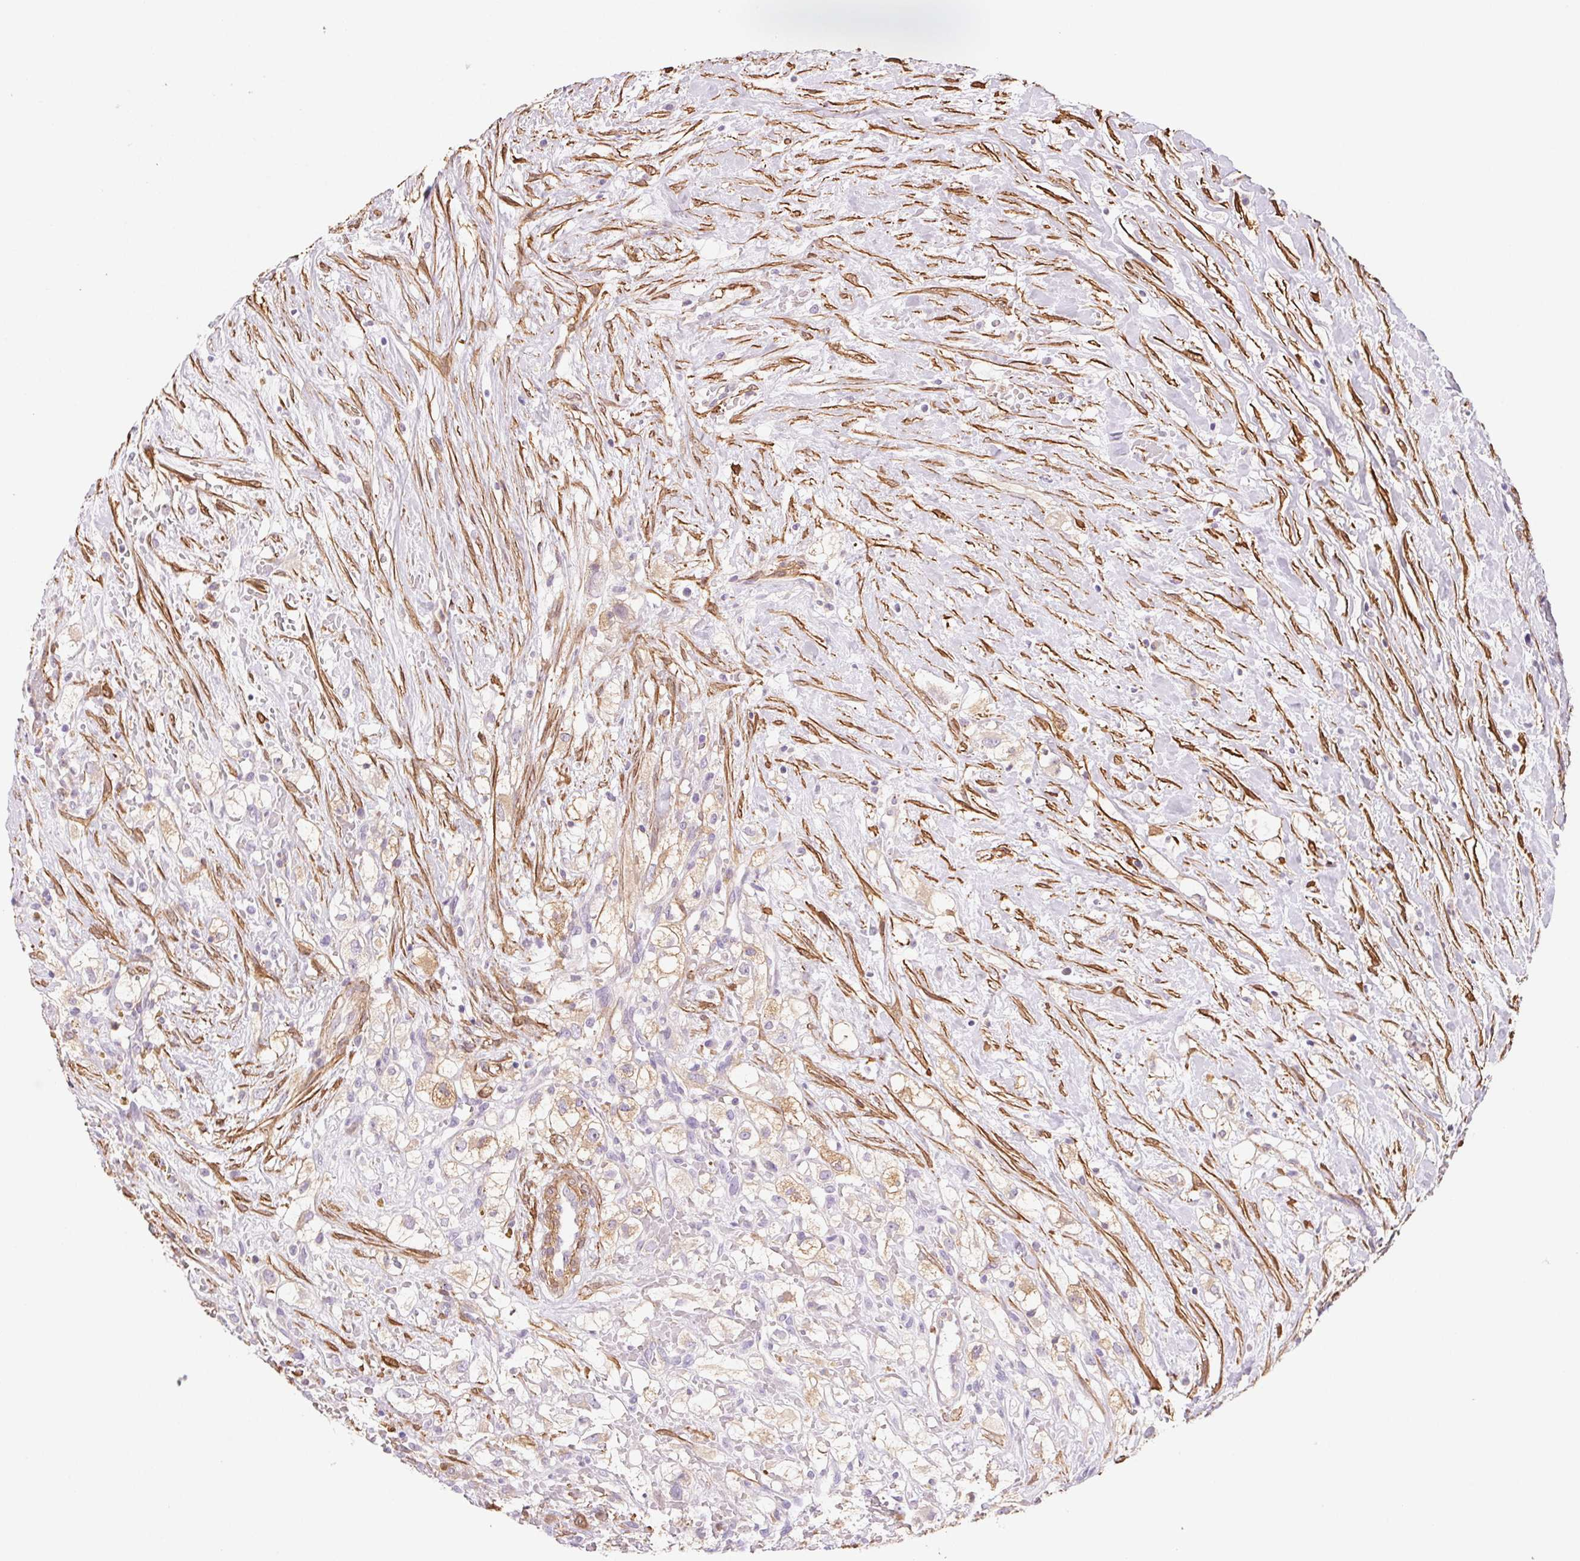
{"staining": {"intensity": "weak", "quantity": "<25%", "location": "cytoplasmic/membranous"}, "tissue": "renal cancer", "cell_type": "Tumor cells", "image_type": "cancer", "snomed": [{"axis": "morphology", "description": "Adenocarcinoma, NOS"}, {"axis": "topography", "description": "Kidney"}], "caption": "DAB immunohistochemical staining of renal cancer demonstrates no significant staining in tumor cells.", "gene": "GPX8", "patient": {"sex": "male", "age": 59}}